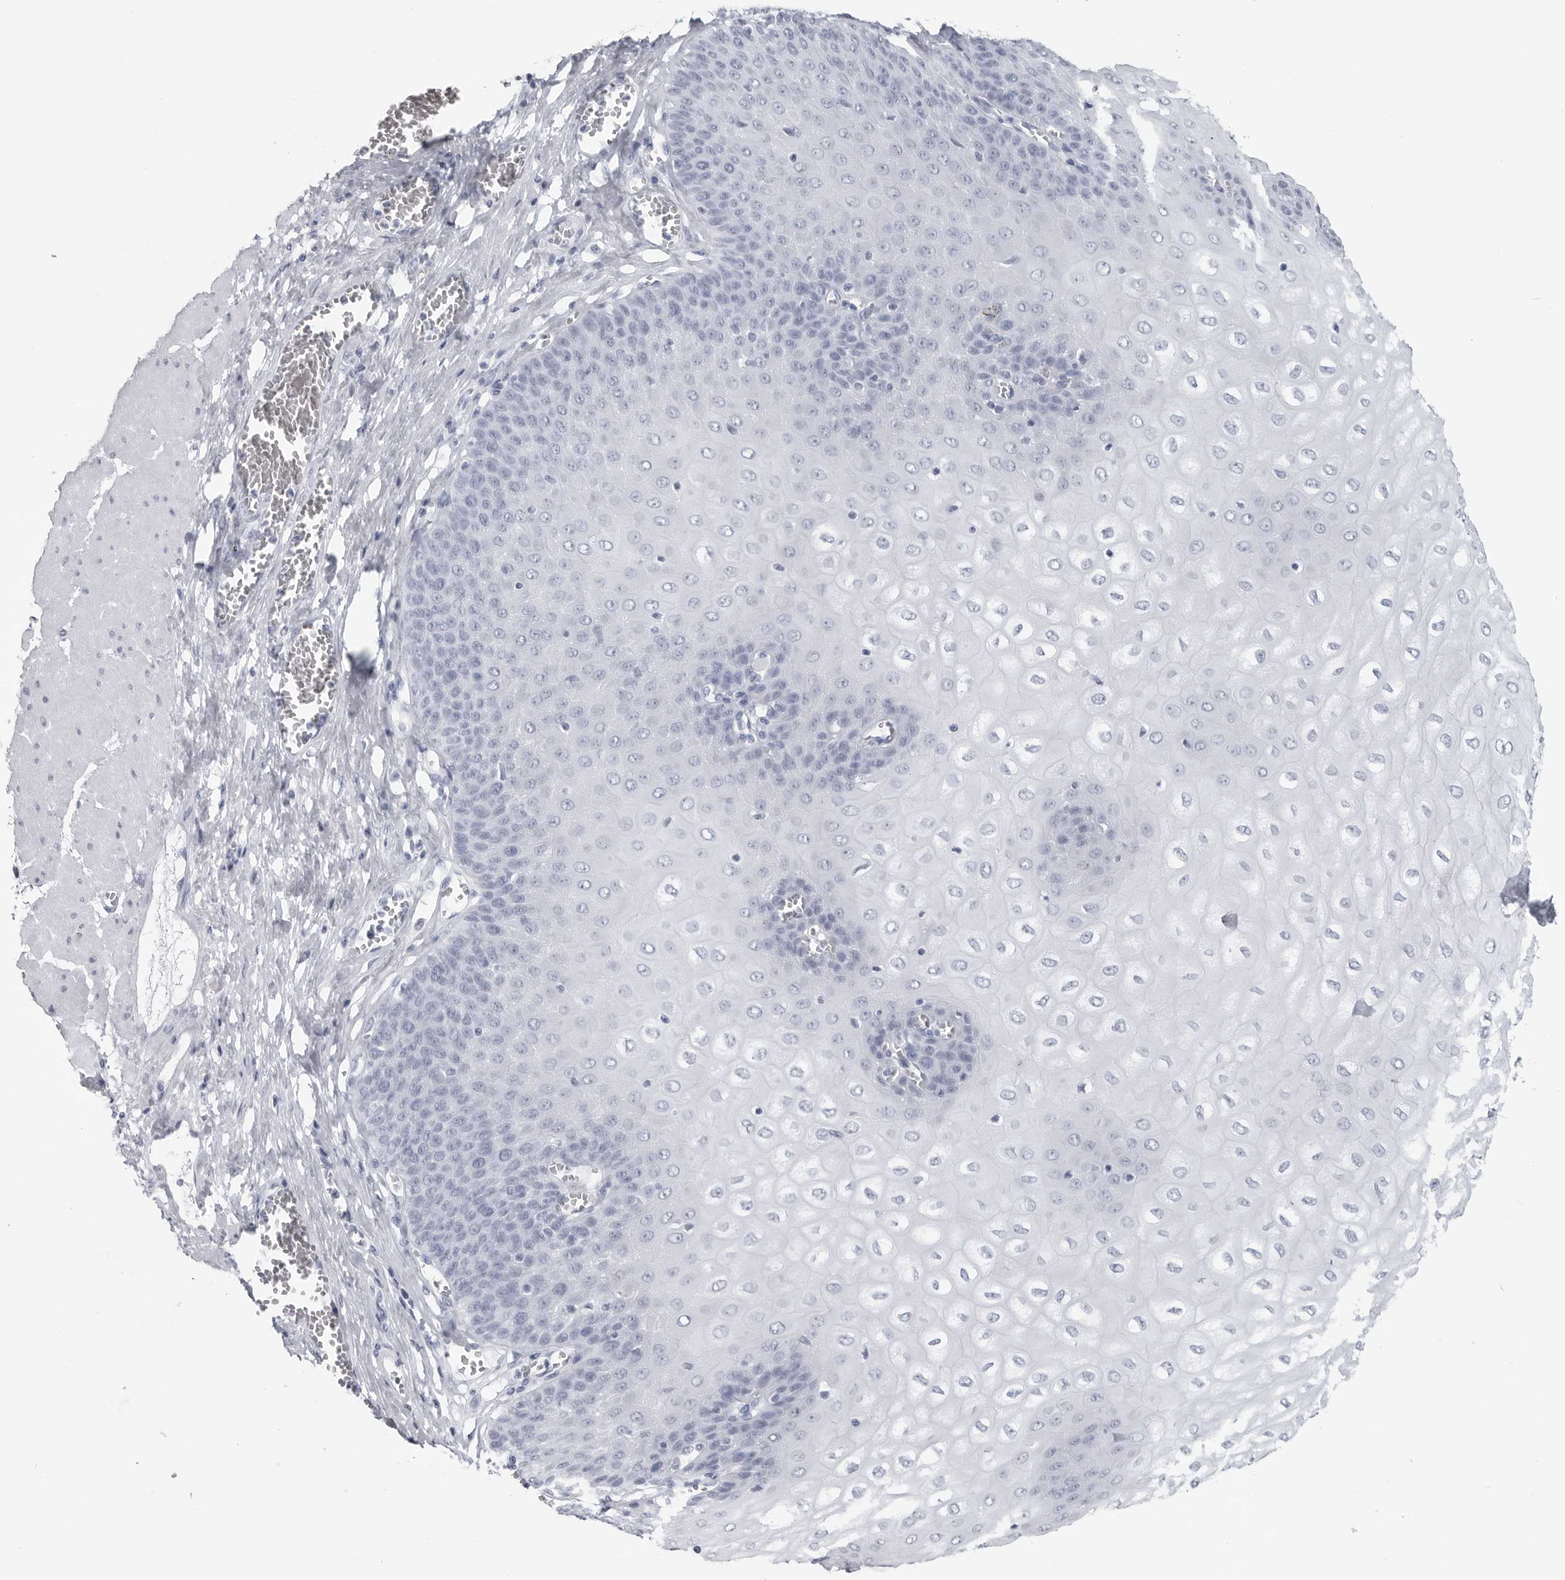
{"staining": {"intensity": "negative", "quantity": "none", "location": "none"}, "tissue": "esophagus", "cell_type": "Squamous epithelial cells", "image_type": "normal", "snomed": [{"axis": "morphology", "description": "Normal tissue, NOS"}, {"axis": "topography", "description": "Esophagus"}], "caption": "A photomicrograph of esophagus stained for a protein shows no brown staining in squamous epithelial cells. Nuclei are stained in blue.", "gene": "CSH1", "patient": {"sex": "male", "age": 60}}